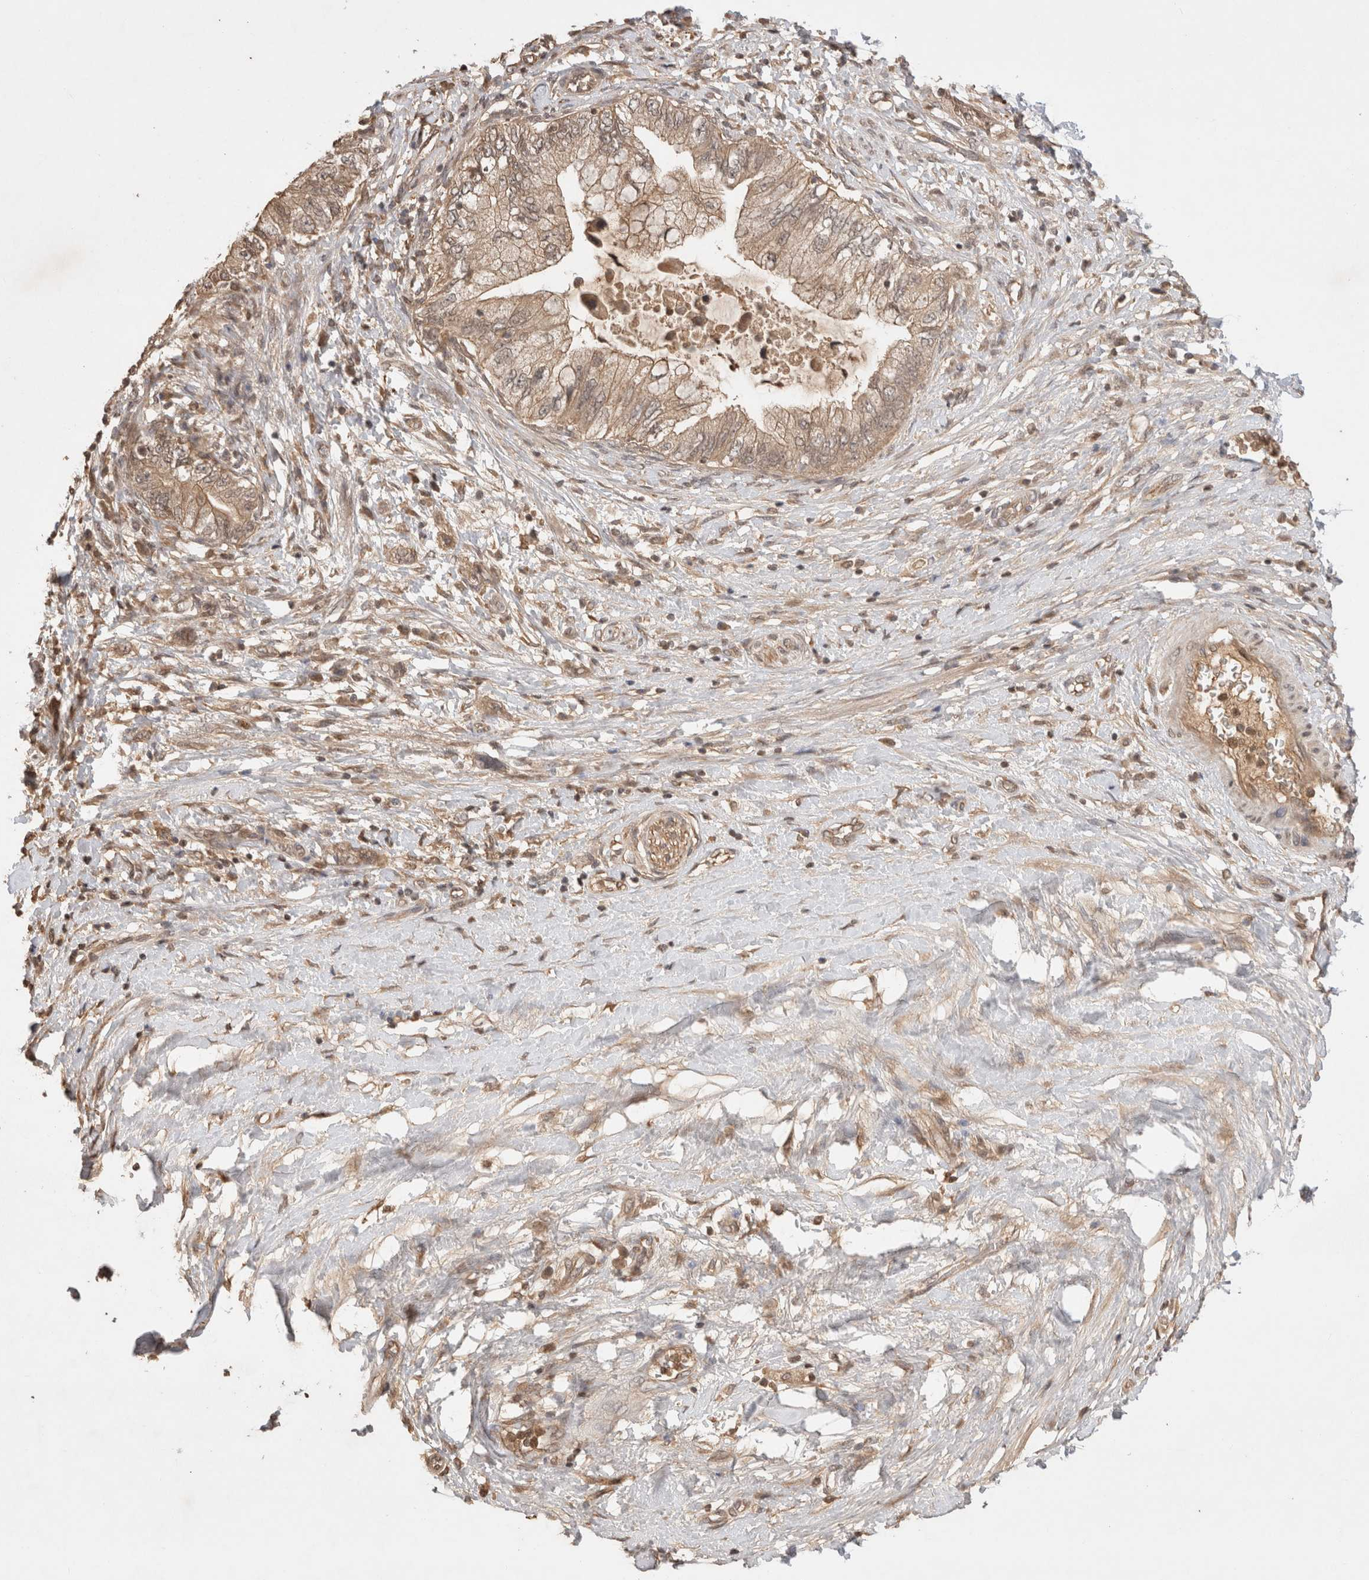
{"staining": {"intensity": "weak", "quantity": ">75%", "location": "cytoplasmic/membranous"}, "tissue": "pancreatic cancer", "cell_type": "Tumor cells", "image_type": "cancer", "snomed": [{"axis": "morphology", "description": "Adenocarcinoma, NOS"}, {"axis": "topography", "description": "Pancreas"}], "caption": "Pancreatic cancer stained with a brown dye reveals weak cytoplasmic/membranous positive positivity in approximately >75% of tumor cells.", "gene": "PRMT3", "patient": {"sex": "female", "age": 73}}